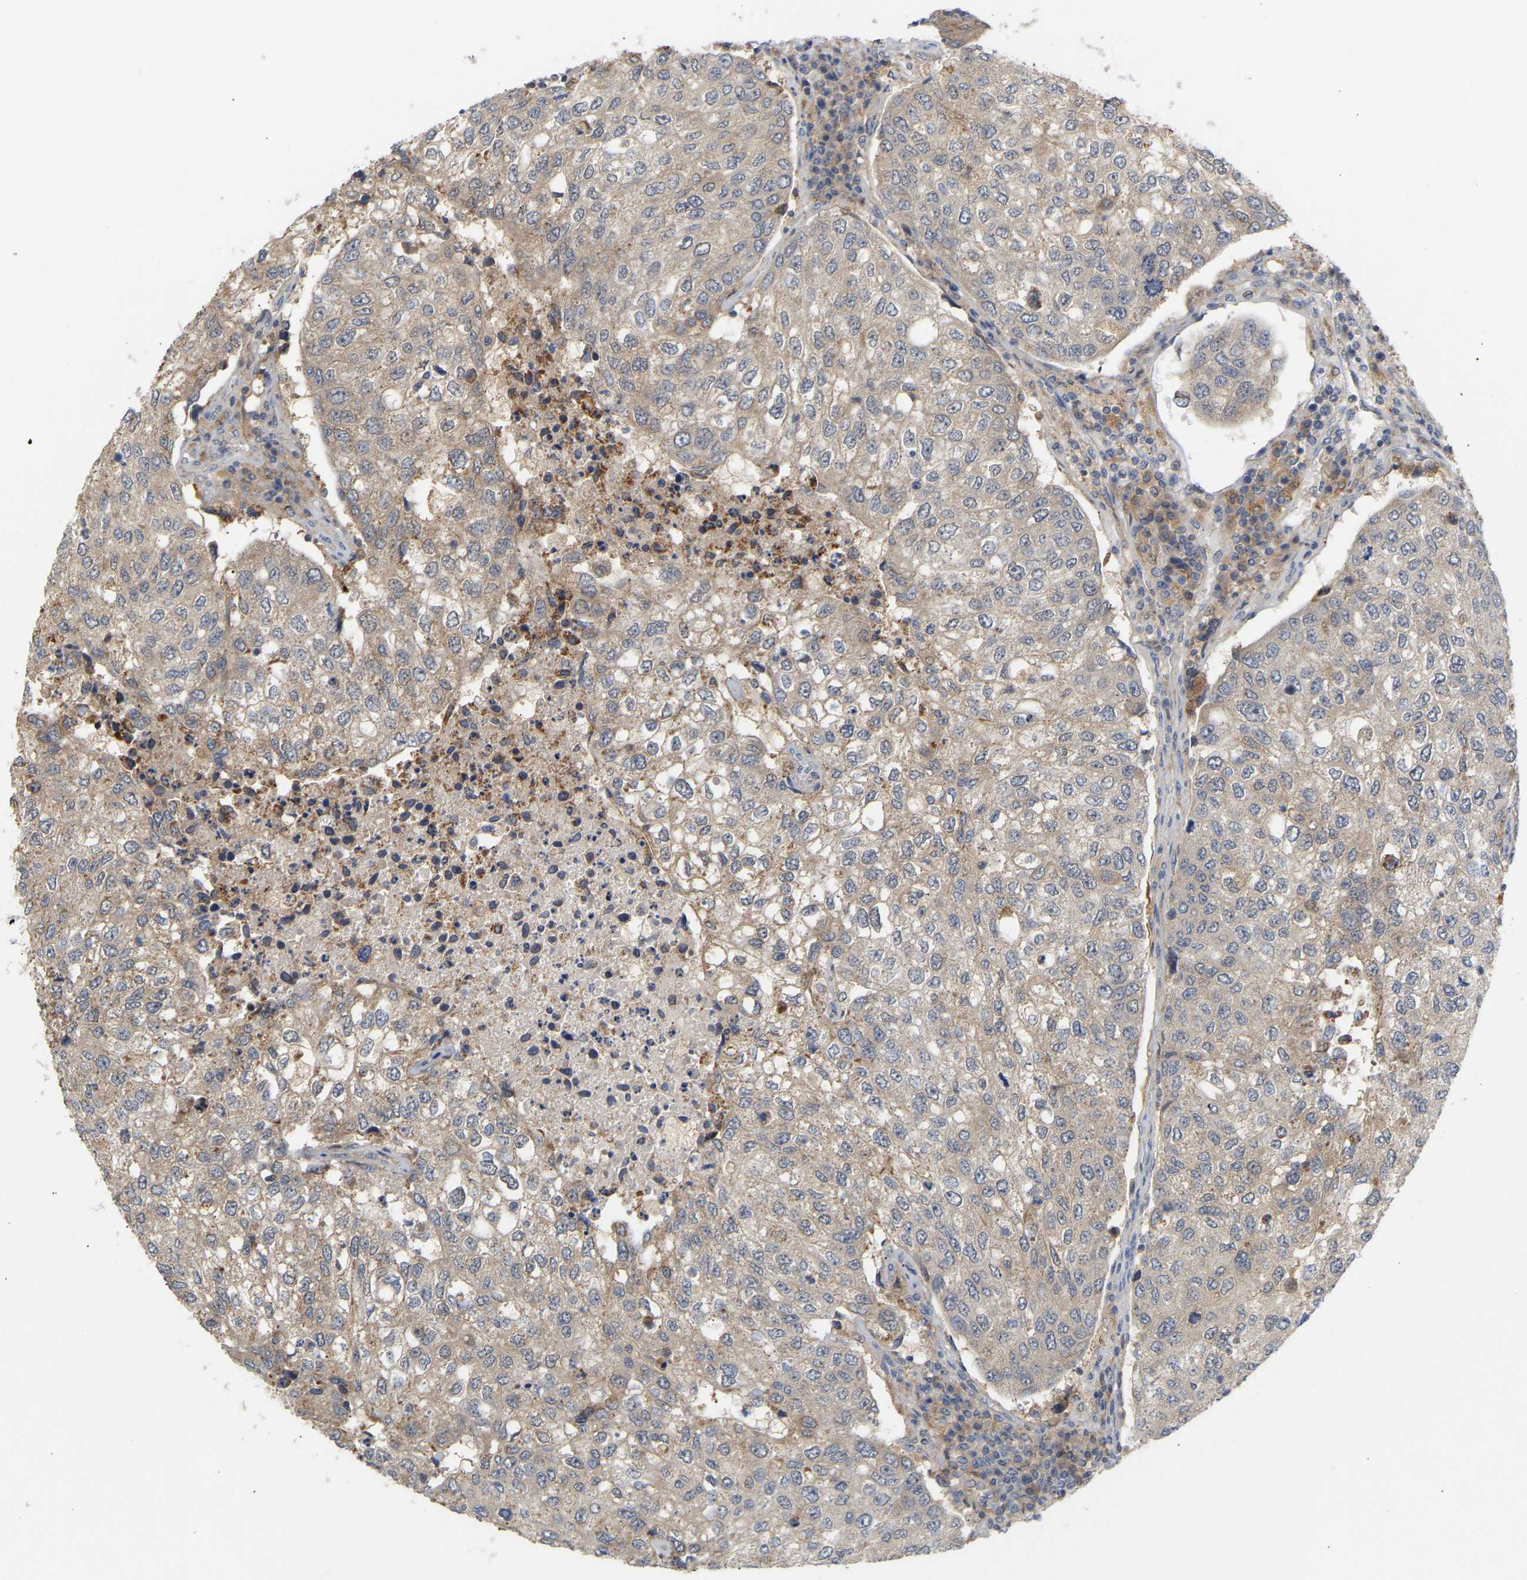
{"staining": {"intensity": "weak", "quantity": "25%-75%", "location": "cytoplasmic/membranous"}, "tissue": "urothelial cancer", "cell_type": "Tumor cells", "image_type": "cancer", "snomed": [{"axis": "morphology", "description": "Urothelial carcinoma, High grade"}, {"axis": "topography", "description": "Lymph node"}, {"axis": "topography", "description": "Urinary bladder"}], "caption": "Immunohistochemical staining of human urothelial carcinoma (high-grade) shows low levels of weak cytoplasmic/membranous staining in about 25%-75% of tumor cells. The staining is performed using DAB brown chromogen to label protein expression. The nuclei are counter-stained blue using hematoxylin.", "gene": "TPMT", "patient": {"sex": "male", "age": 51}}